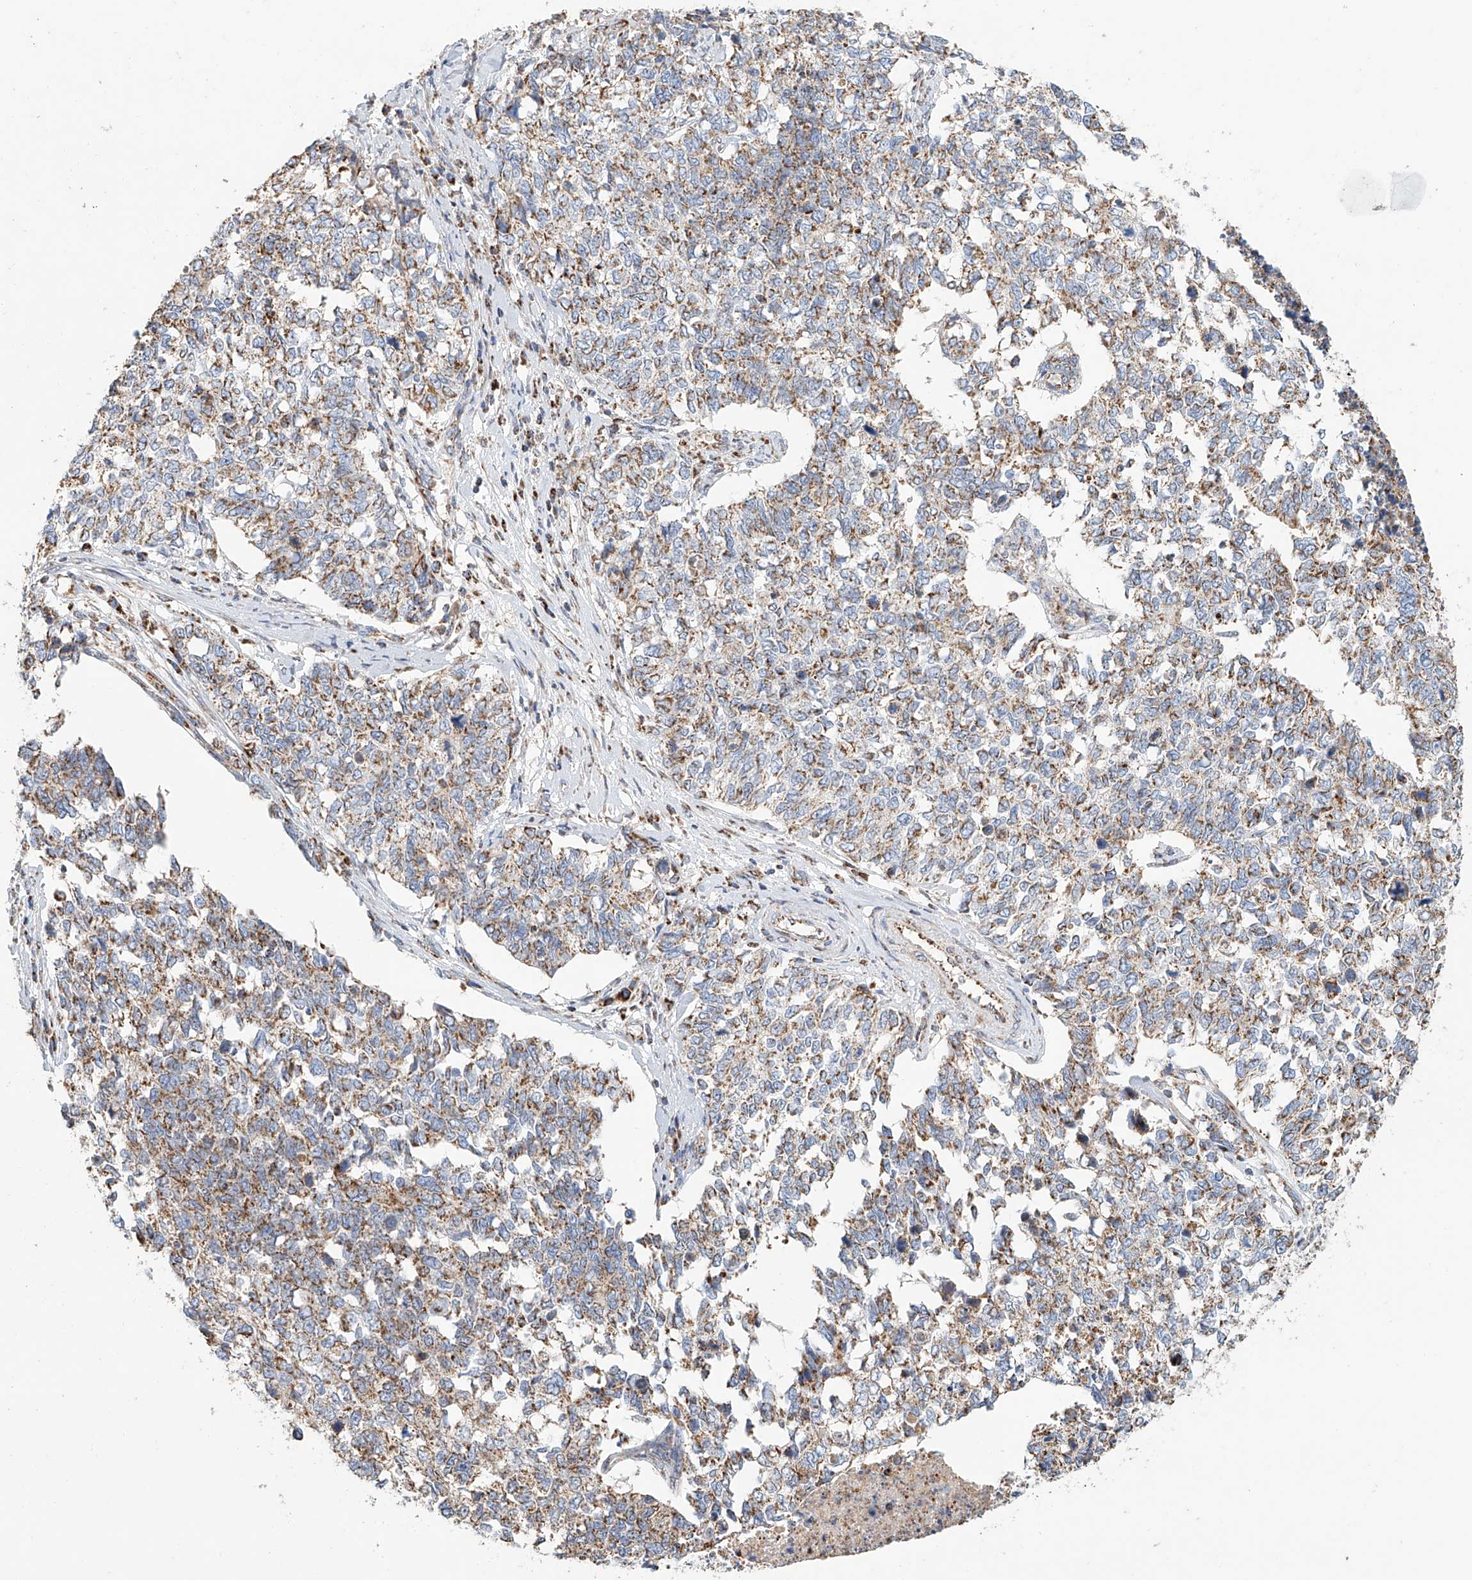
{"staining": {"intensity": "moderate", "quantity": ">75%", "location": "cytoplasmic/membranous"}, "tissue": "cervical cancer", "cell_type": "Tumor cells", "image_type": "cancer", "snomed": [{"axis": "morphology", "description": "Squamous cell carcinoma, NOS"}, {"axis": "topography", "description": "Cervix"}], "caption": "High-magnification brightfield microscopy of cervical cancer stained with DAB (3,3'-diaminobenzidine) (brown) and counterstained with hematoxylin (blue). tumor cells exhibit moderate cytoplasmic/membranous staining is identified in approximately>75% of cells. The protein is stained brown, and the nuclei are stained in blue (DAB (3,3'-diaminobenzidine) IHC with brightfield microscopy, high magnification).", "gene": "MCL1", "patient": {"sex": "female", "age": 63}}